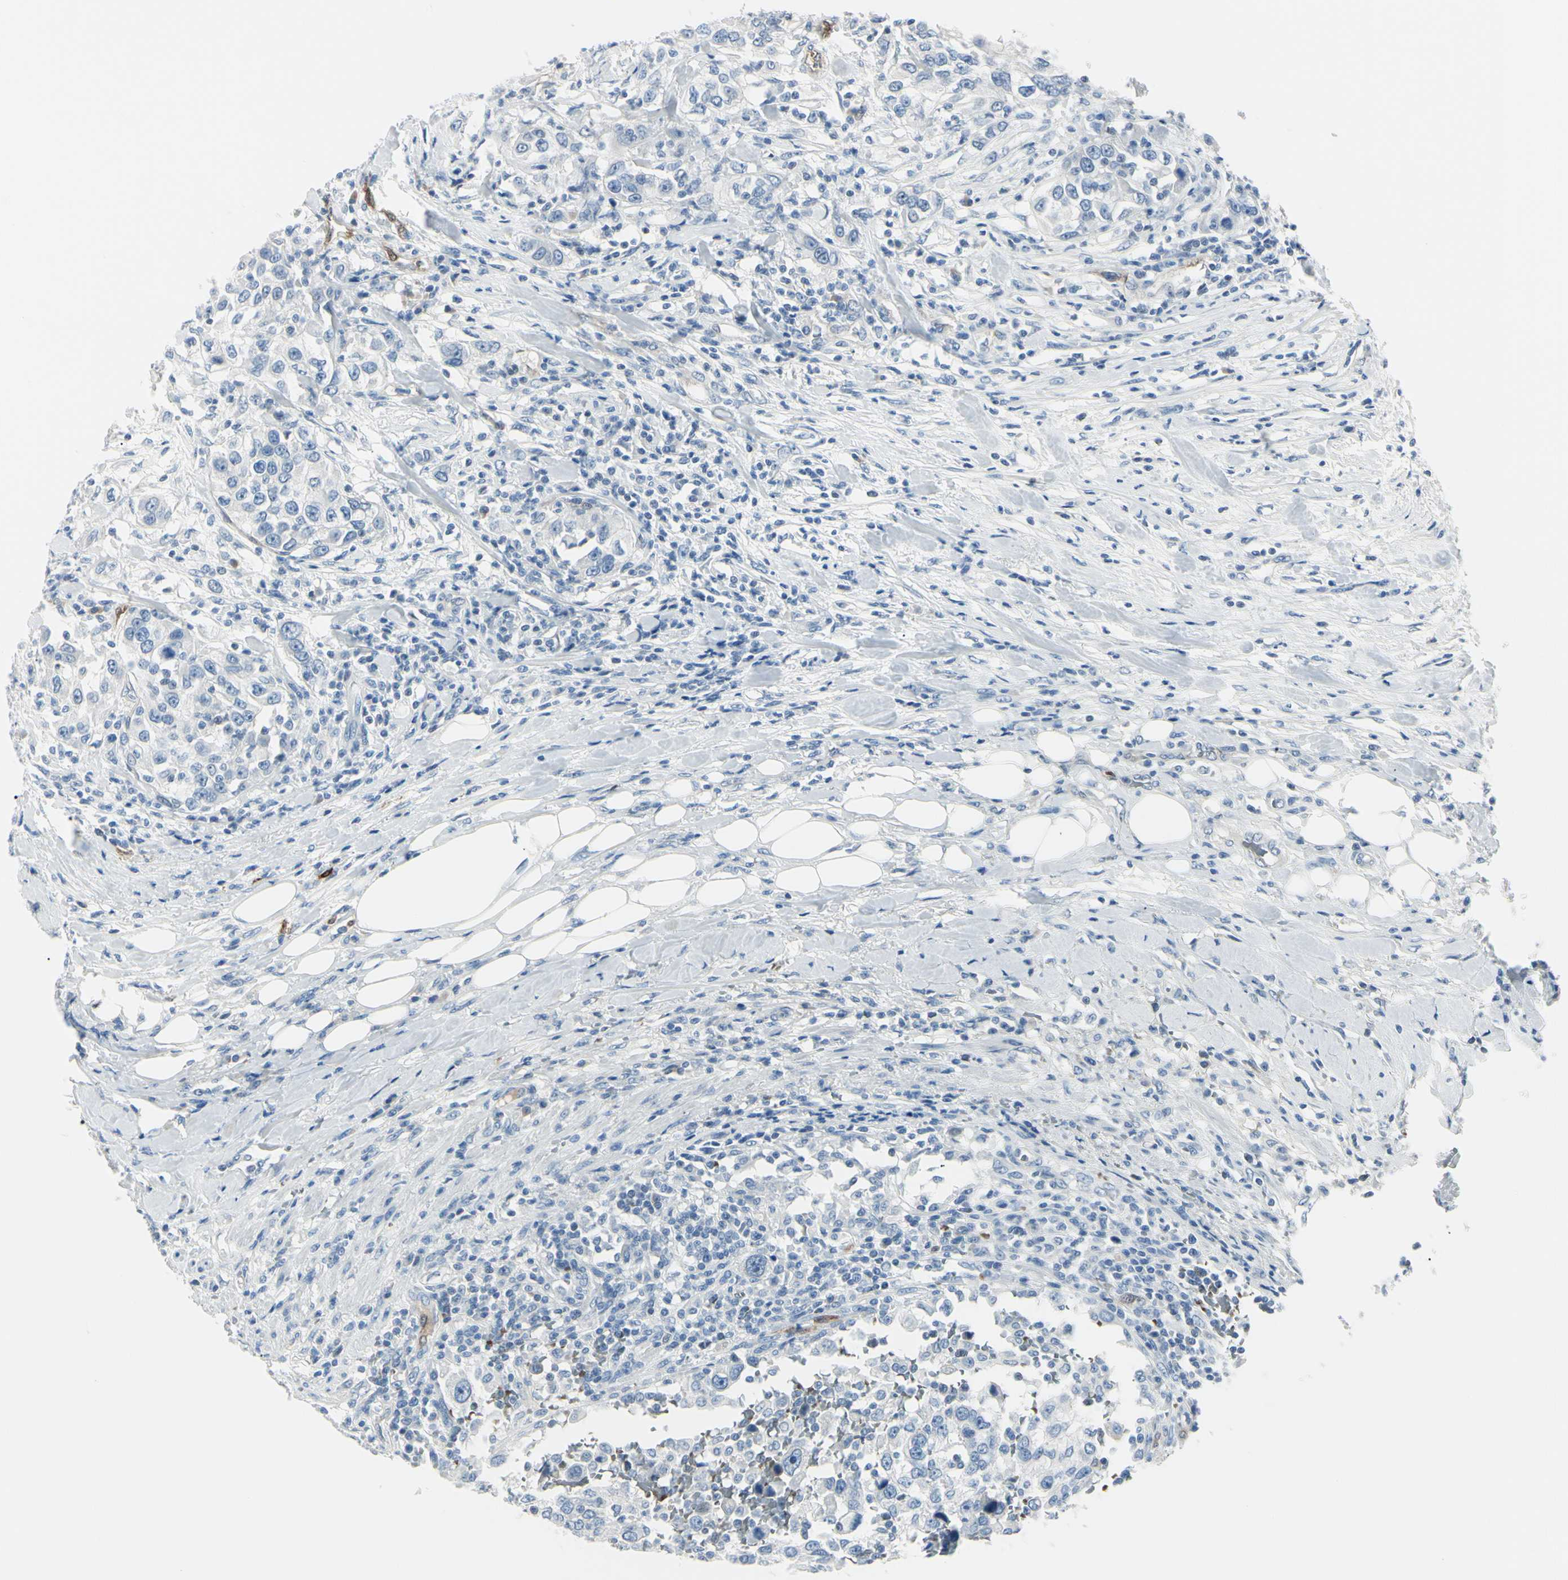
{"staining": {"intensity": "negative", "quantity": "none", "location": "none"}, "tissue": "urothelial cancer", "cell_type": "Tumor cells", "image_type": "cancer", "snomed": [{"axis": "morphology", "description": "Urothelial carcinoma, High grade"}, {"axis": "topography", "description": "Urinary bladder"}], "caption": "Immunohistochemical staining of human urothelial cancer displays no significant positivity in tumor cells.", "gene": "CA2", "patient": {"sex": "female", "age": 80}}